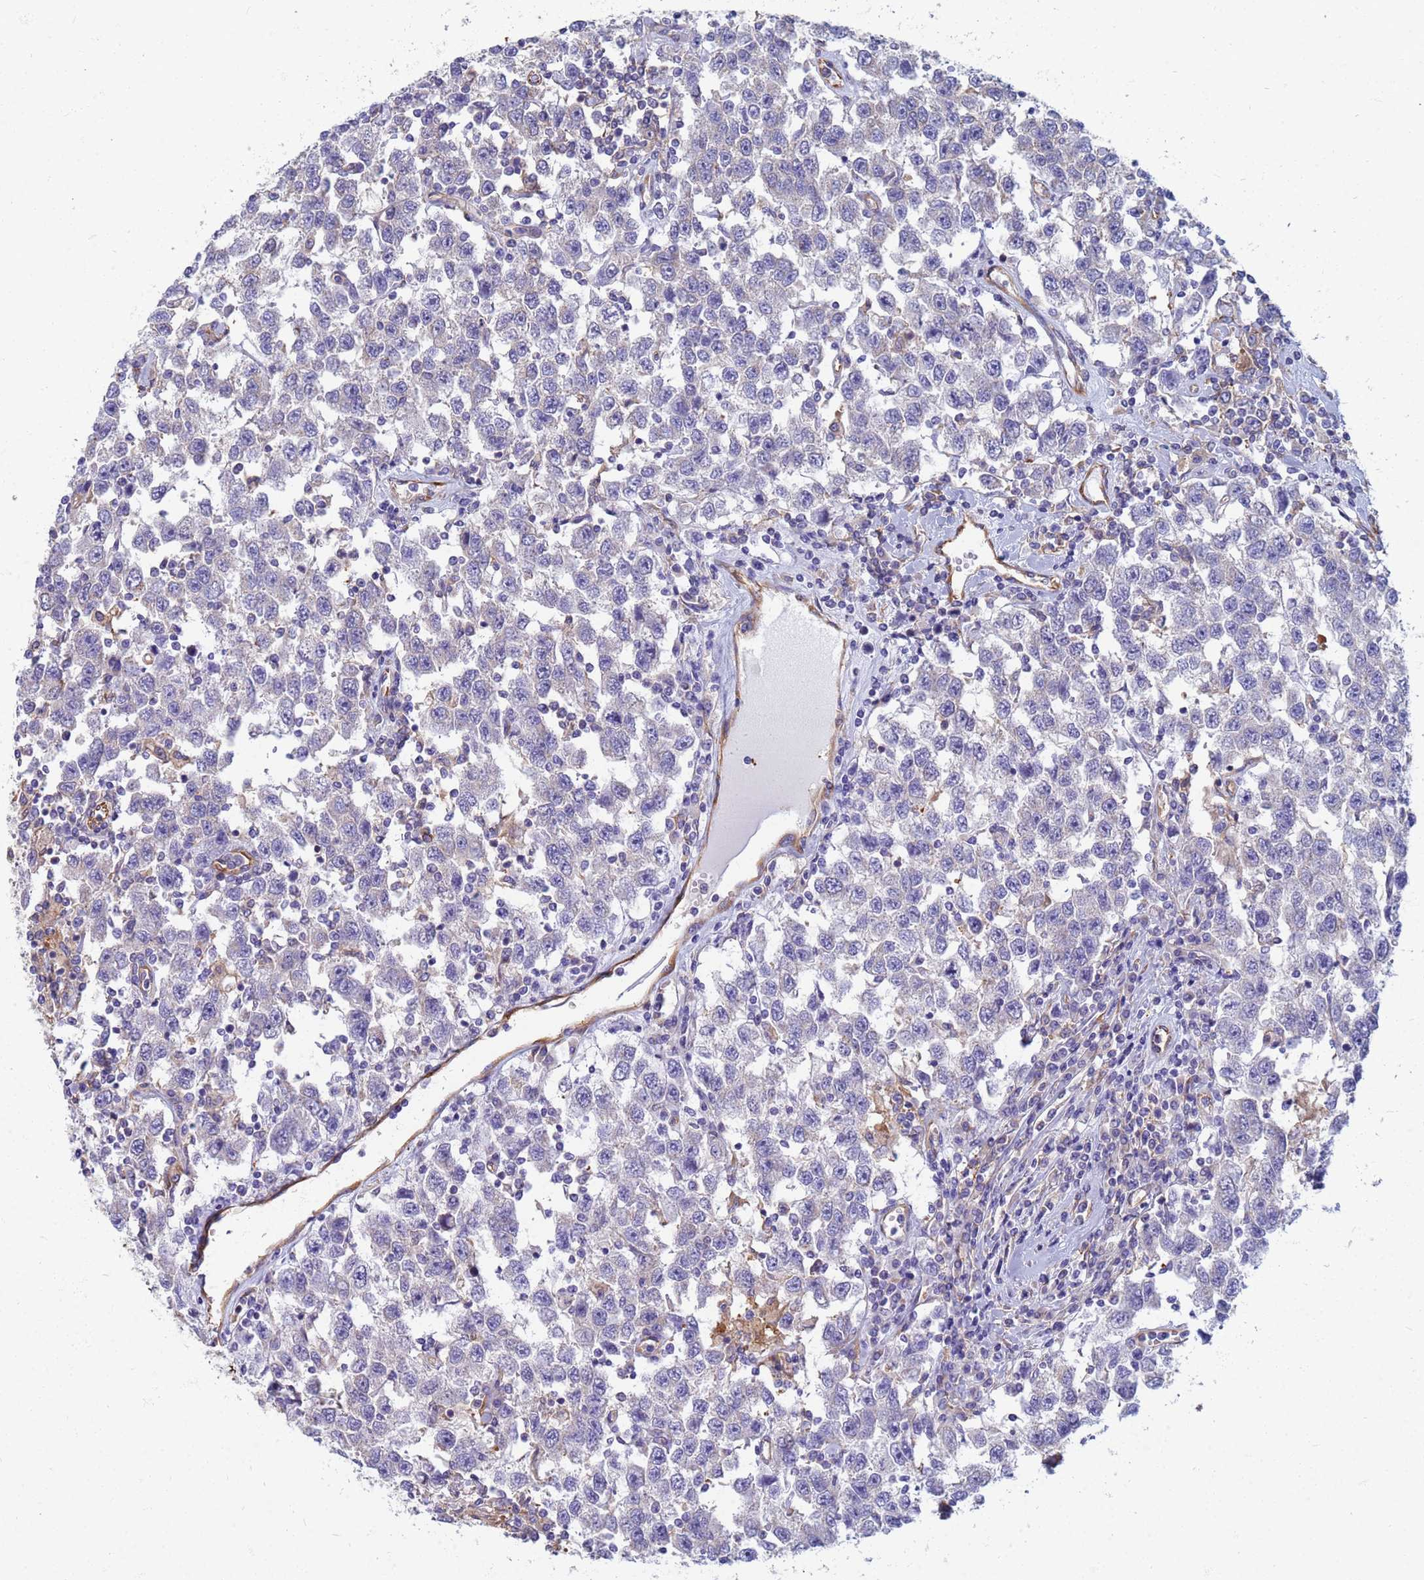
{"staining": {"intensity": "negative", "quantity": "none", "location": "none"}, "tissue": "testis cancer", "cell_type": "Tumor cells", "image_type": "cancer", "snomed": [{"axis": "morphology", "description": "Seminoma, NOS"}, {"axis": "topography", "description": "Testis"}], "caption": "A high-resolution image shows immunohistochemistry (IHC) staining of testis cancer, which demonstrates no significant positivity in tumor cells. (Stains: DAB (3,3'-diaminobenzidine) immunohistochemistry (IHC) with hematoxylin counter stain, Microscopy: brightfield microscopy at high magnification).", "gene": "EEA1", "patient": {"sex": "male", "age": 41}}